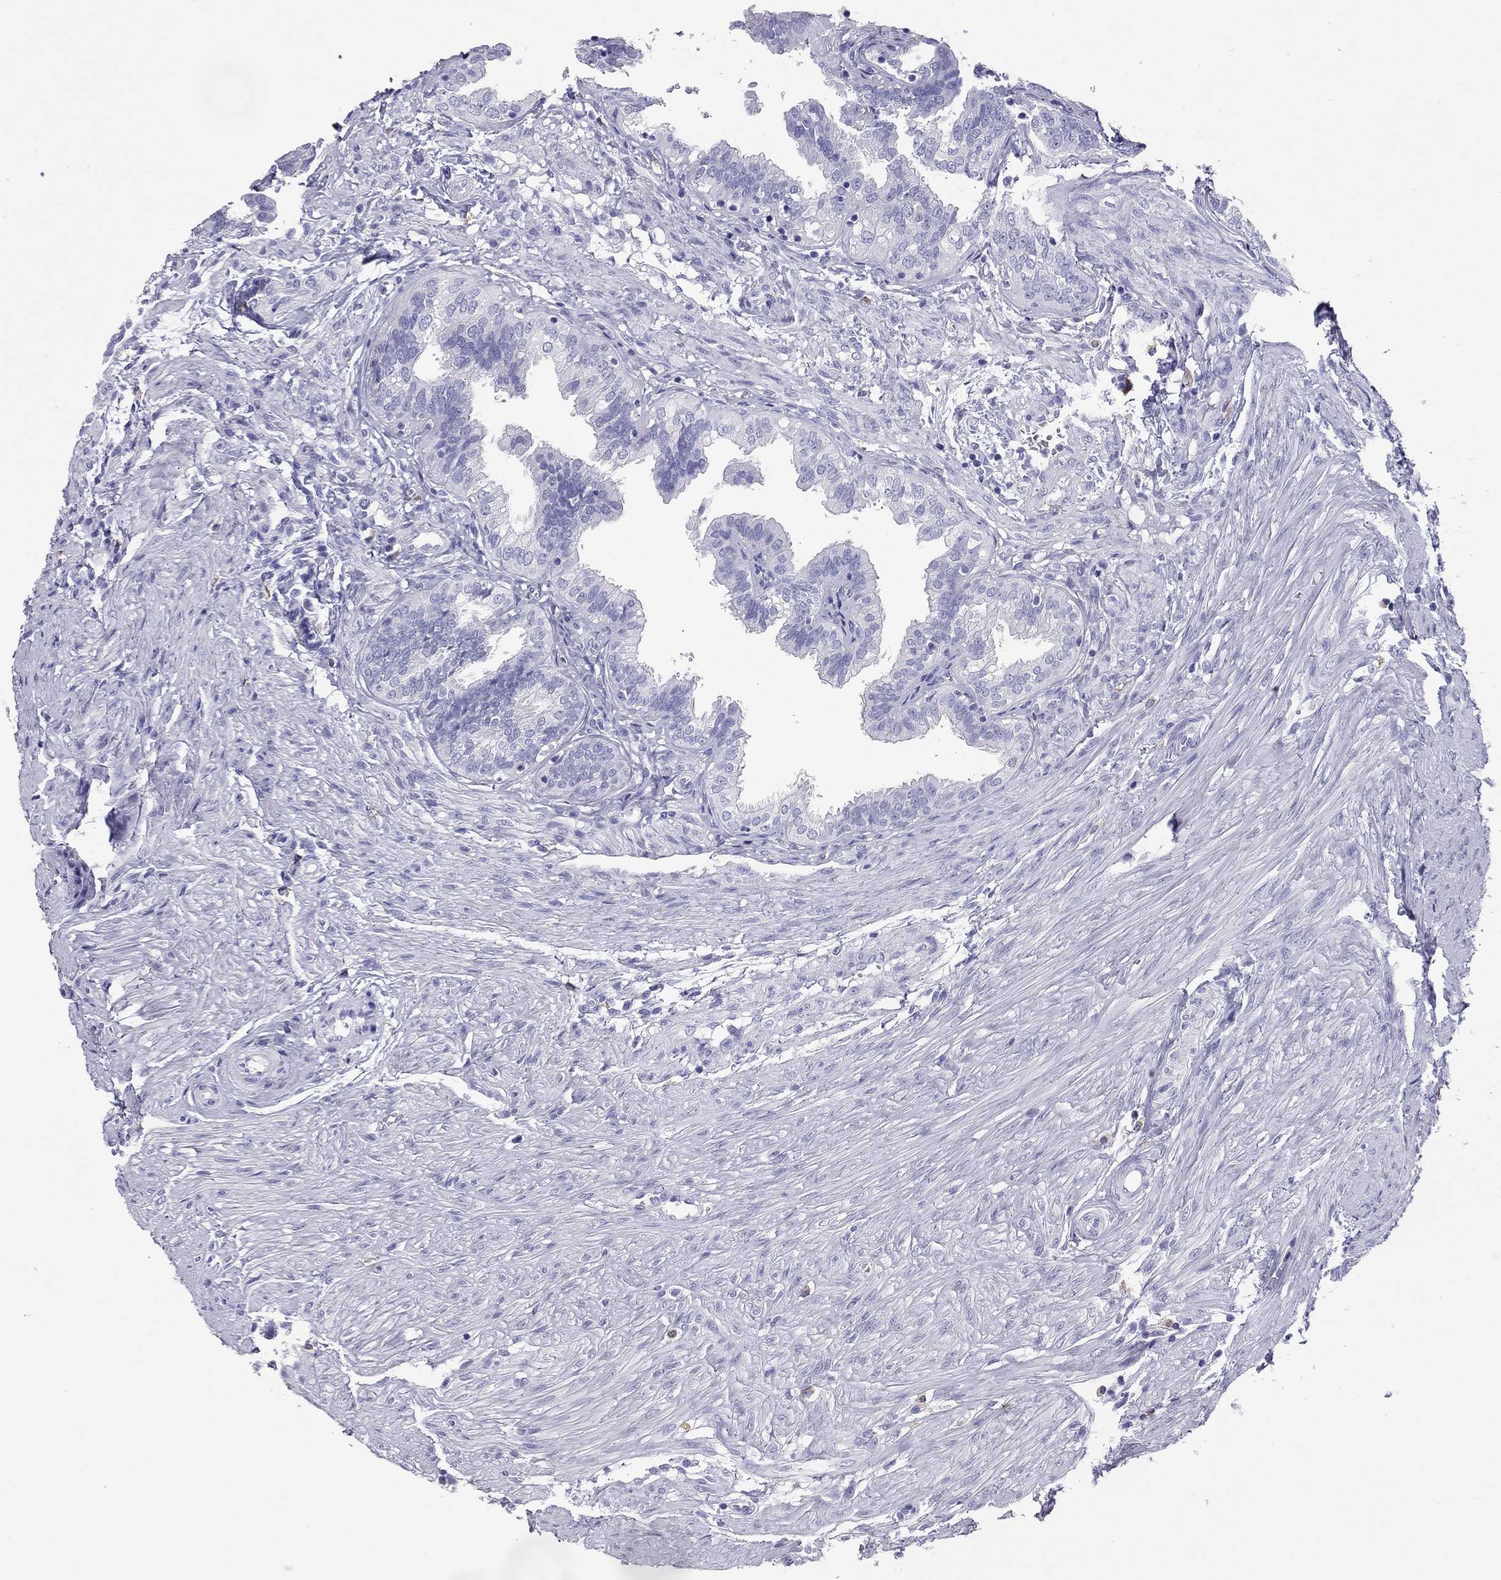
{"staining": {"intensity": "negative", "quantity": "none", "location": "none"}, "tissue": "fallopian tube", "cell_type": "Glandular cells", "image_type": "normal", "snomed": [{"axis": "morphology", "description": "Normal tissue, NOS"}, {"axis": "topography", "description": "Fallopian tube"}], "caption": "Protein analysis of normal fallopian tube exhibits no significant expression in glandular cells. (DAB IHC with hematoxylin counter stain).", "gene": "CALHM1", "patient": {"sex": "female", "age": 39}}